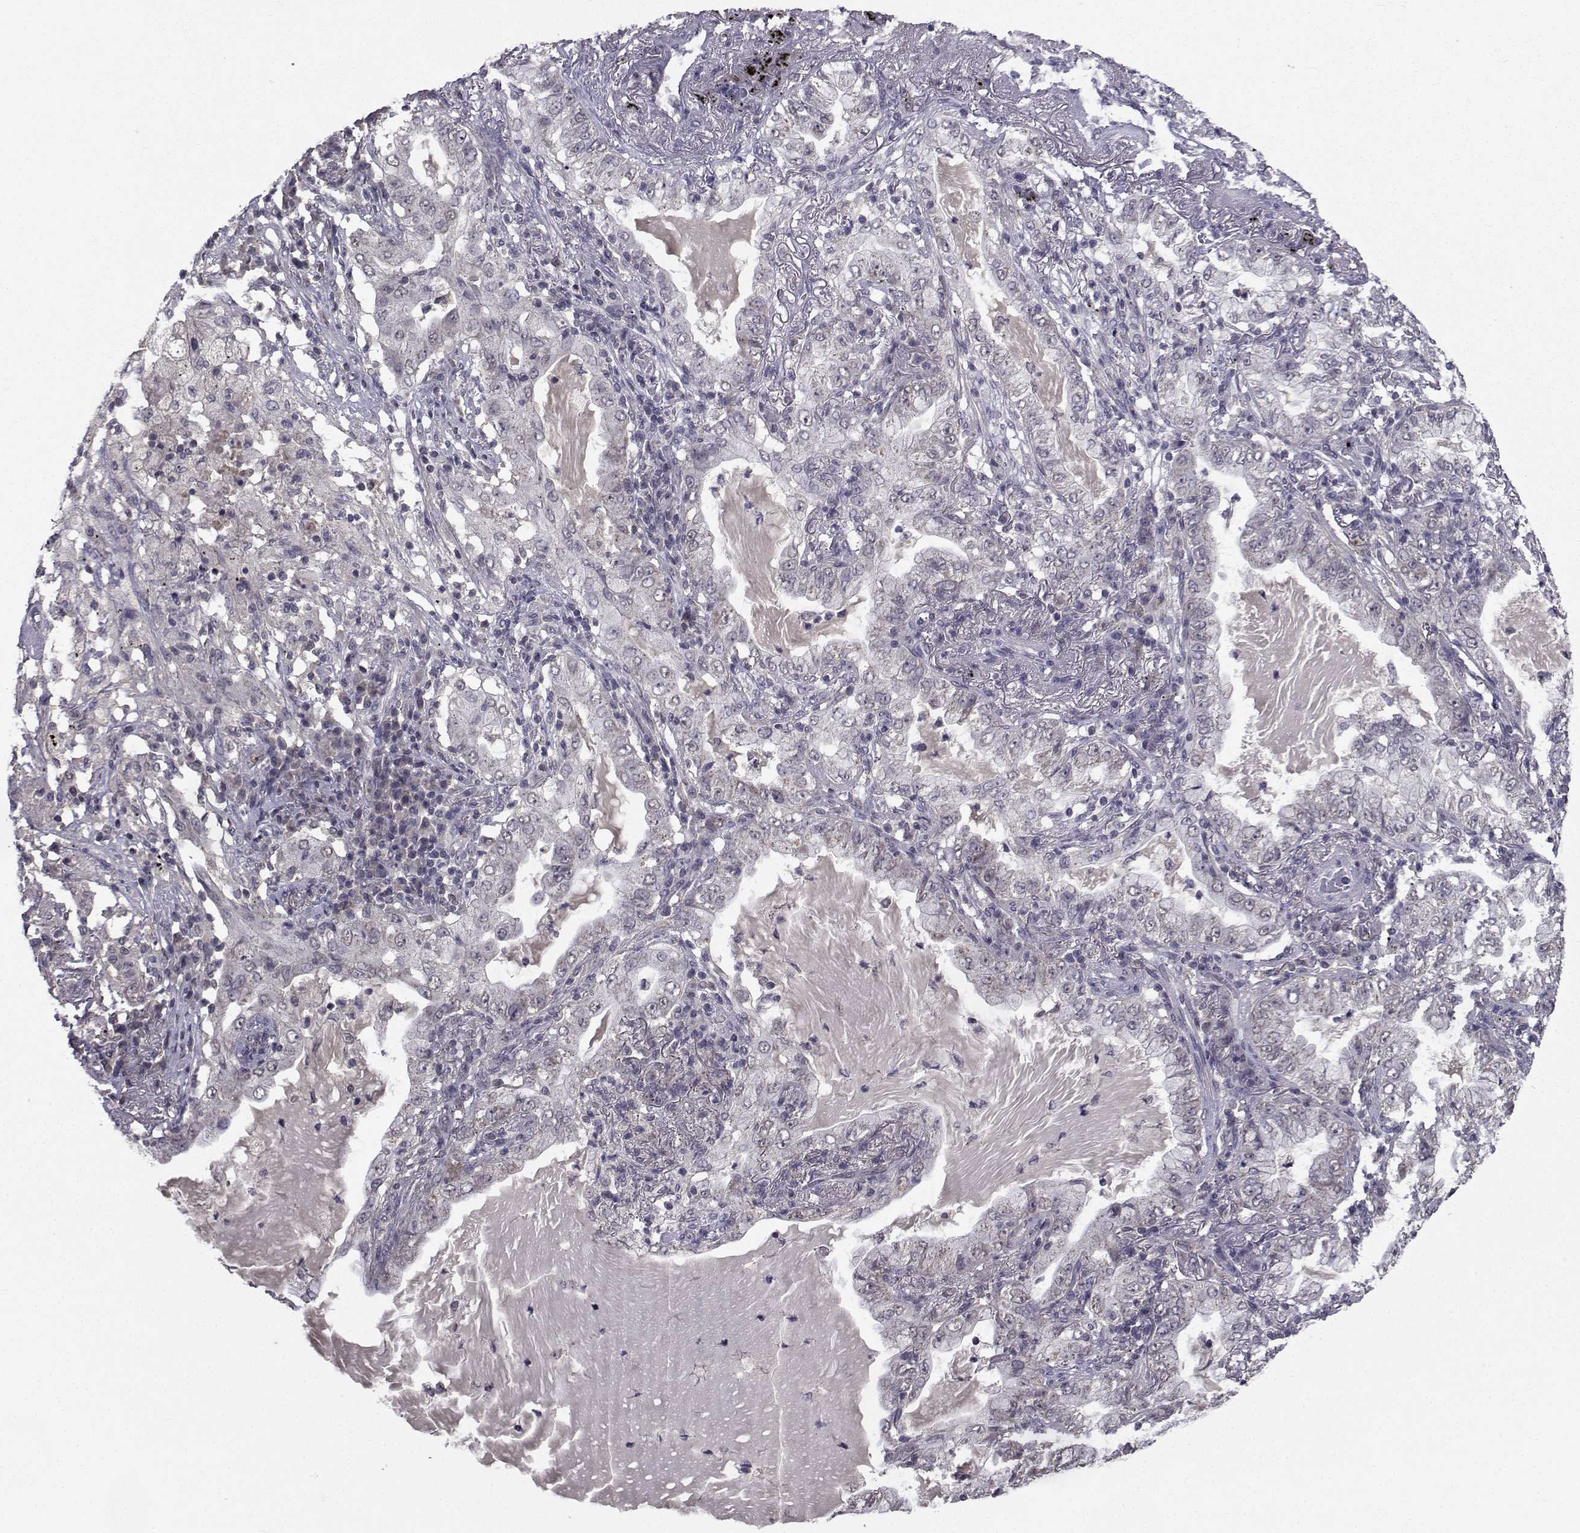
{"staining": {"intensity": "negative", "quantity": "none", "location": "none"}, "tissue": "lung cancer", "cell_type": "Tumor cells", "image_type": "cancer", "snomed": [{"axis": "morphology", "description": "Adenocarcinoma, NOS"}, {"axis": "topography", "description": "Lung"}], "caption": "Lung cancer was stained to show a protein in brown. There is no significant staining in tumor cells.", "gene": "CYP2S1", "patient": {"sex": "female", "age": 73}}